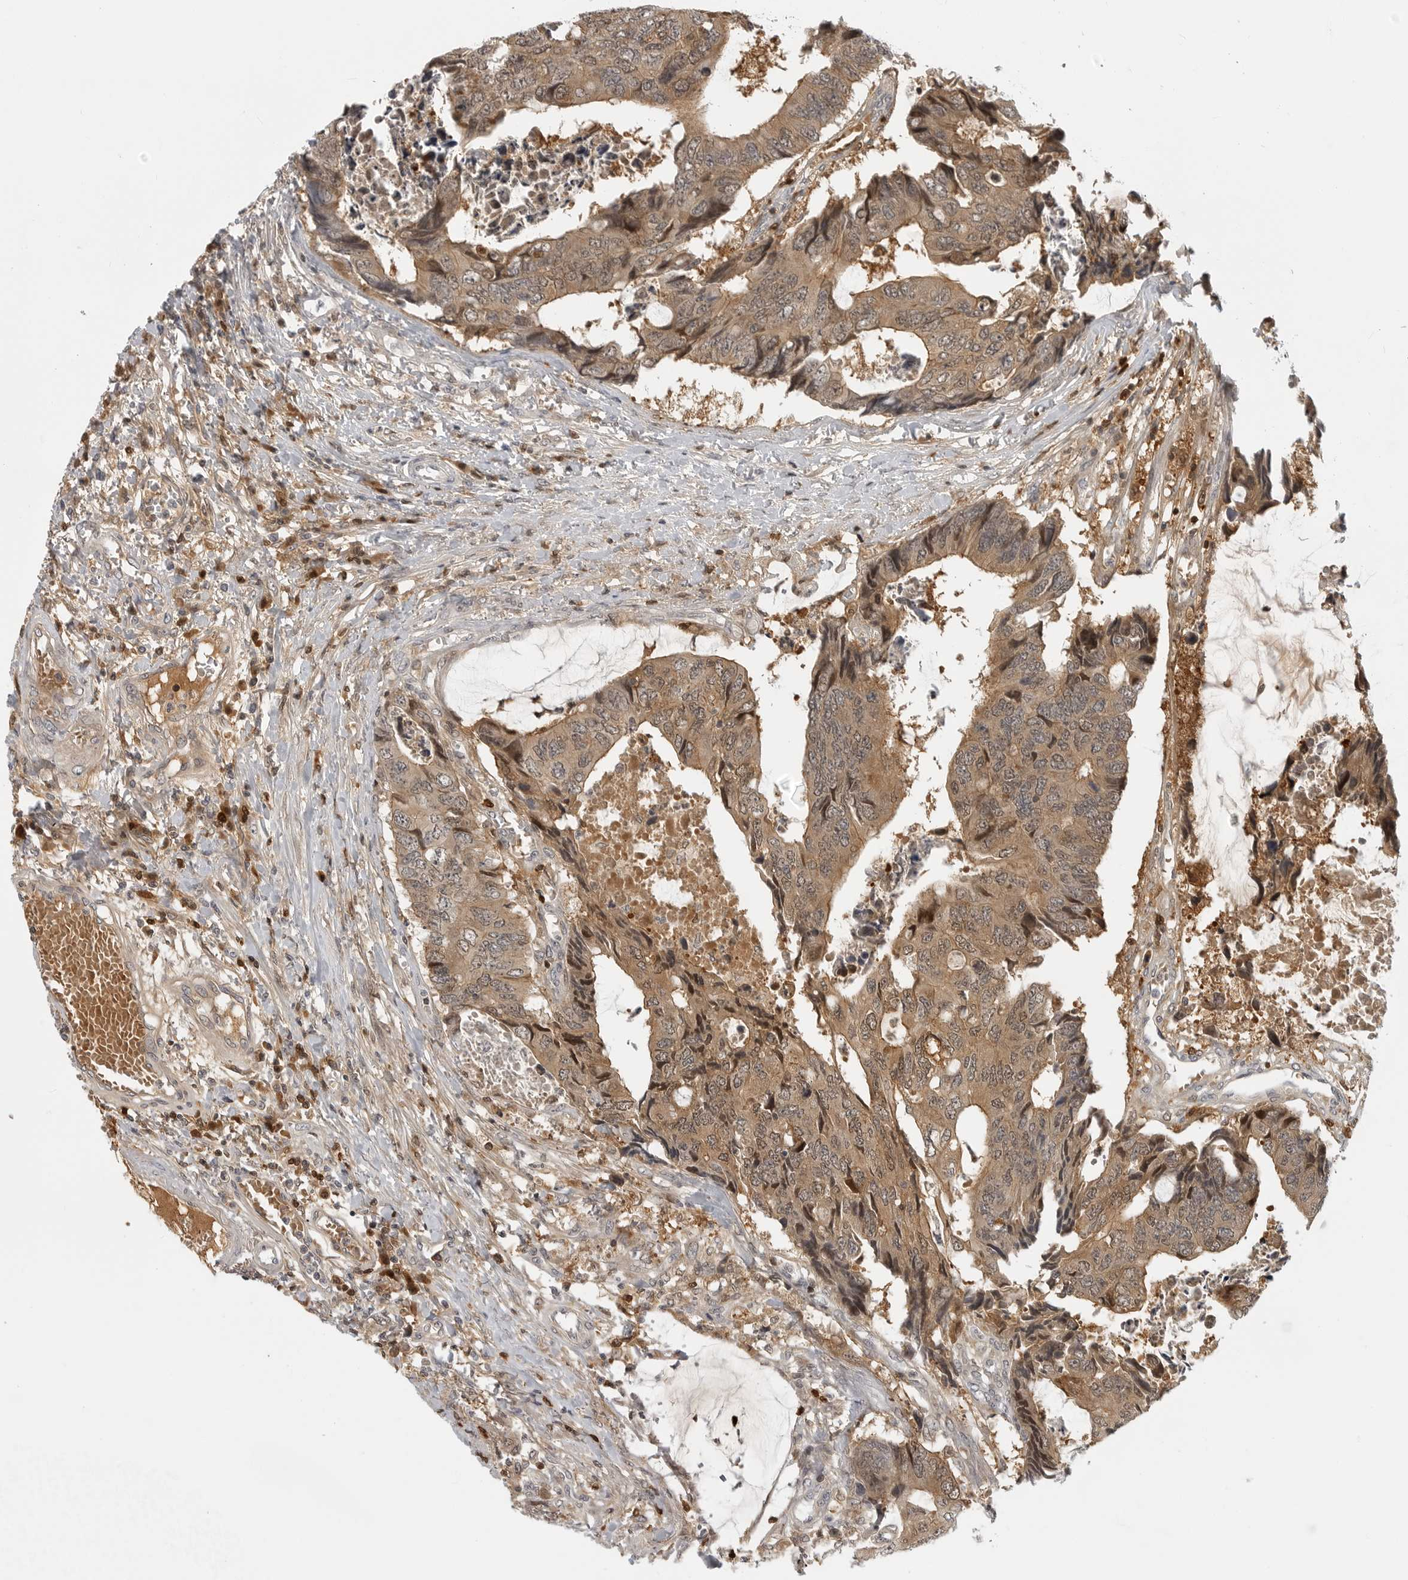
{"staining": {"intensity": "moderate", "quantity": ">75%", "location": "cytoplasmic/membranous"}, "tissue": "colorectal cancer", "cell_type": "Tumor cells", "image_type": "cancer", "snomed": [{"axis": "morphology", "description": "Adenocarcinoma, NOS"}, {"axis": "topography", "description": "Rectum"}], "caption": "Human colorectal cancer (adenocarcinoma) stained with a protein marker exhibits moderate staining in tumor cells.", "gene": "CTIF", "patient": {"sex": "male", "age": 84}}